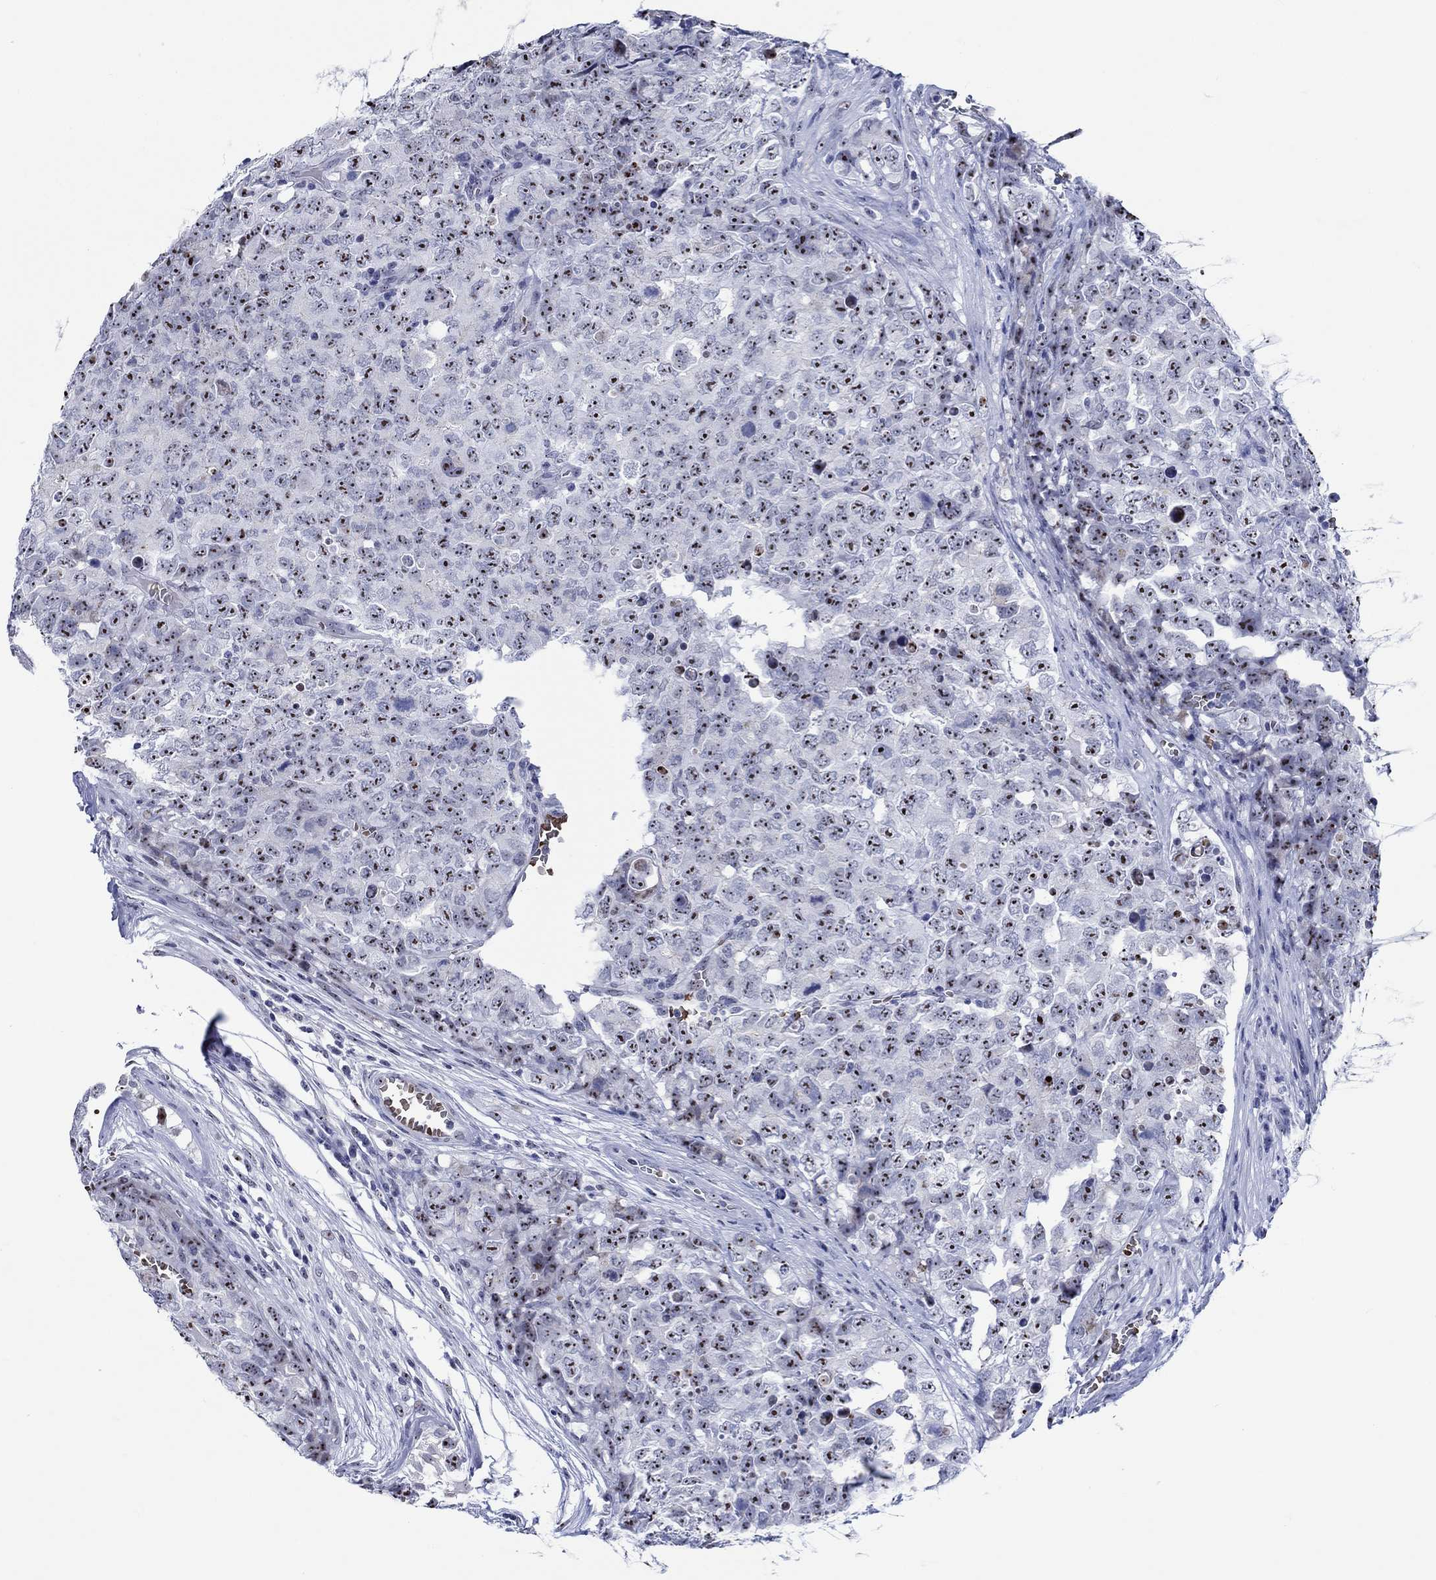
{"staining": {"intensity": "strong", "quantity": ">75%", "location": "nuclear"}, "tissue": "testis cancer", "cell_type": "Tumor cells", "image_type": "cancer", "snomed": [{"axis": "morphology", "description": "Carcinoma, Embryonal, NOS"}, {"axis": "topography", "description": "Testis"}], "caption": "Immunohistochemical staining of testis cancer exhibits high levels of strong nuclear protein staining in about >75% of tumor cells.", "gene": "ZNF446", "patient": {"sex": "male", "age": 23}}